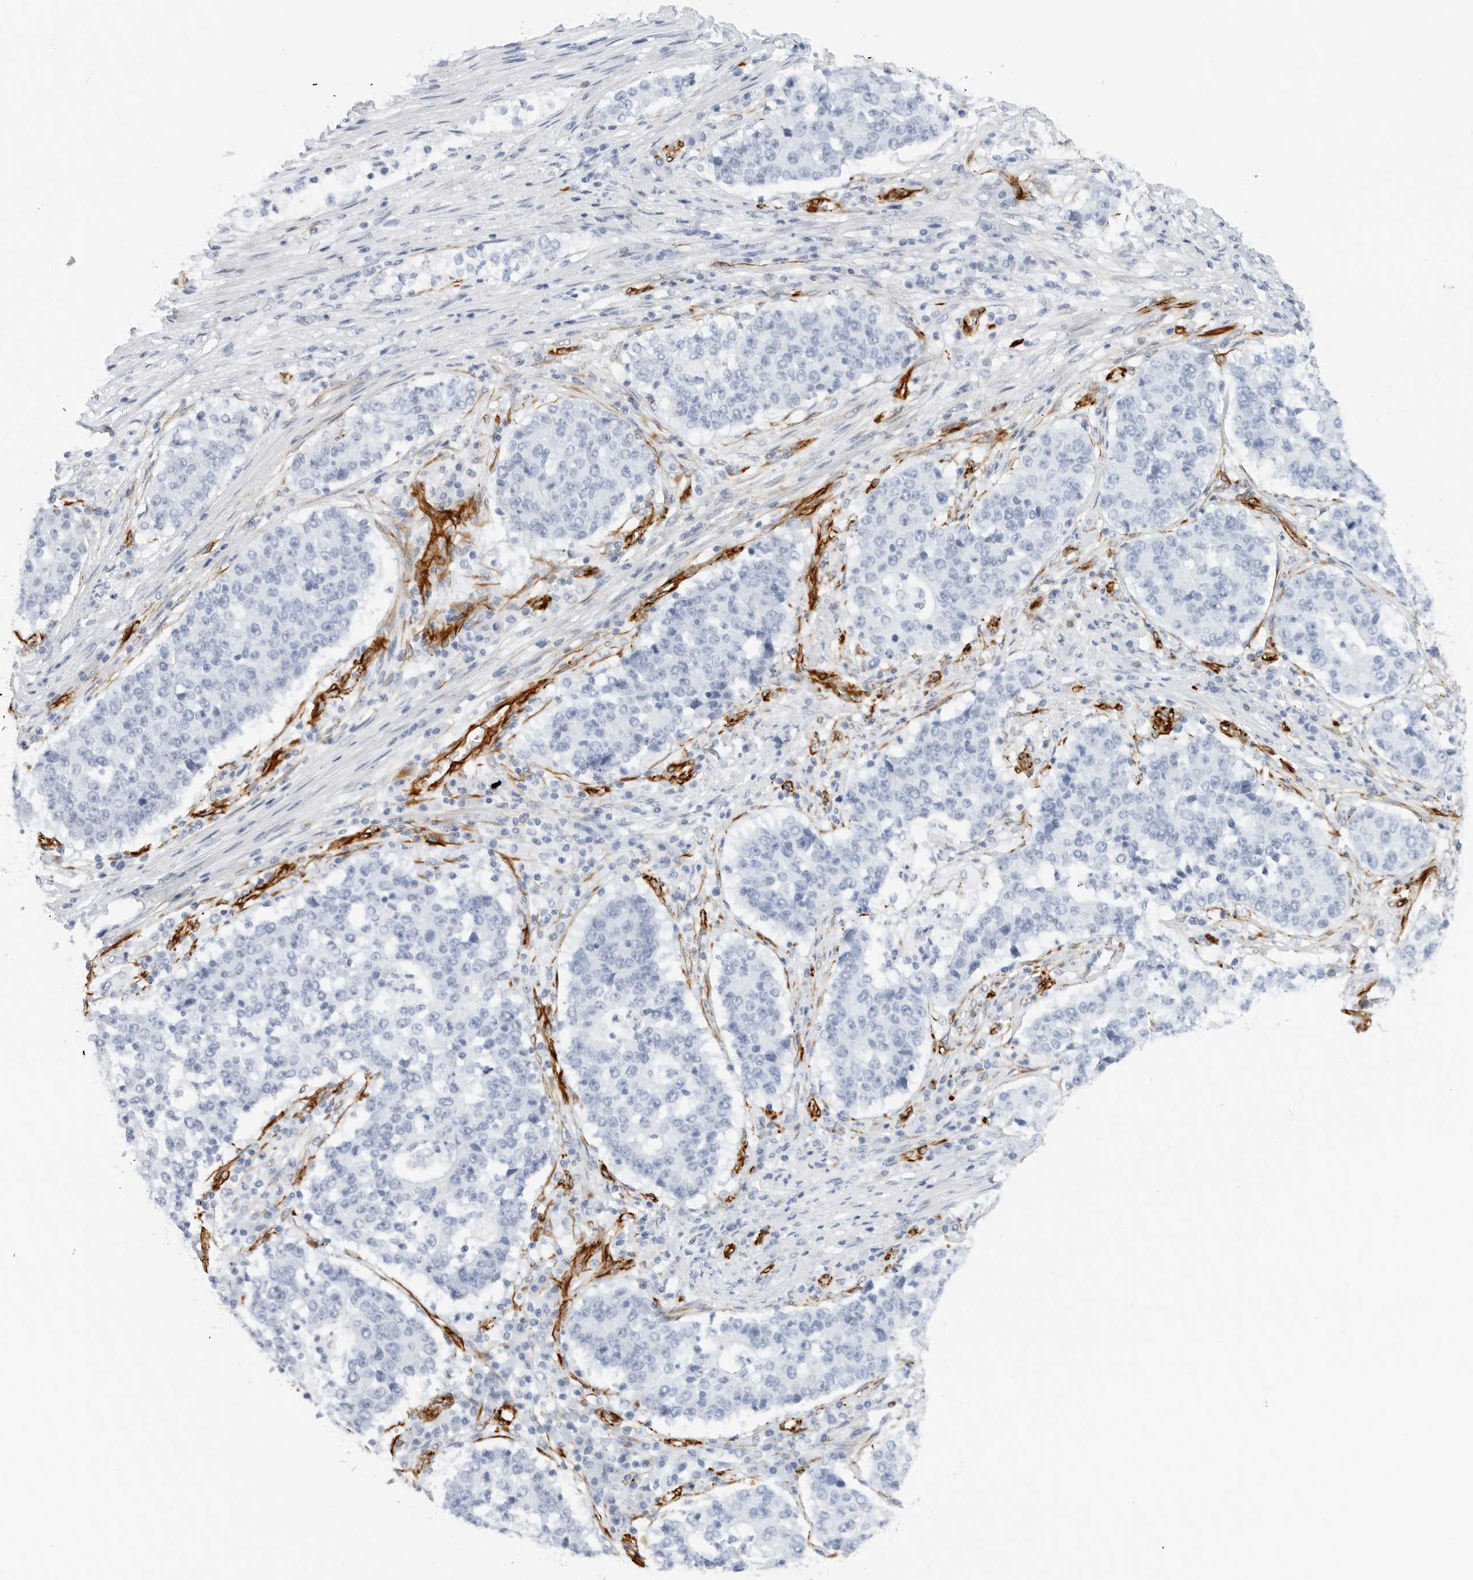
{"staining": {"intensity": "negative", "quantity": "none", "location": "none"}, "tissue": "stomach cancer", "cell_type": "Tumor cells", "image_type": "cancer", "snomed": [{"axis": "morphology", "description": "Adenocarcinoma, NOS"}, {"axis": "topography", "description": "Stomach"}], "caption": "Photomicrograph shows no significant protein staining in tumor cells of stomach adenocarcinoma.", "gene": "NES", "patient": {"sex": "male", "age": 59}}